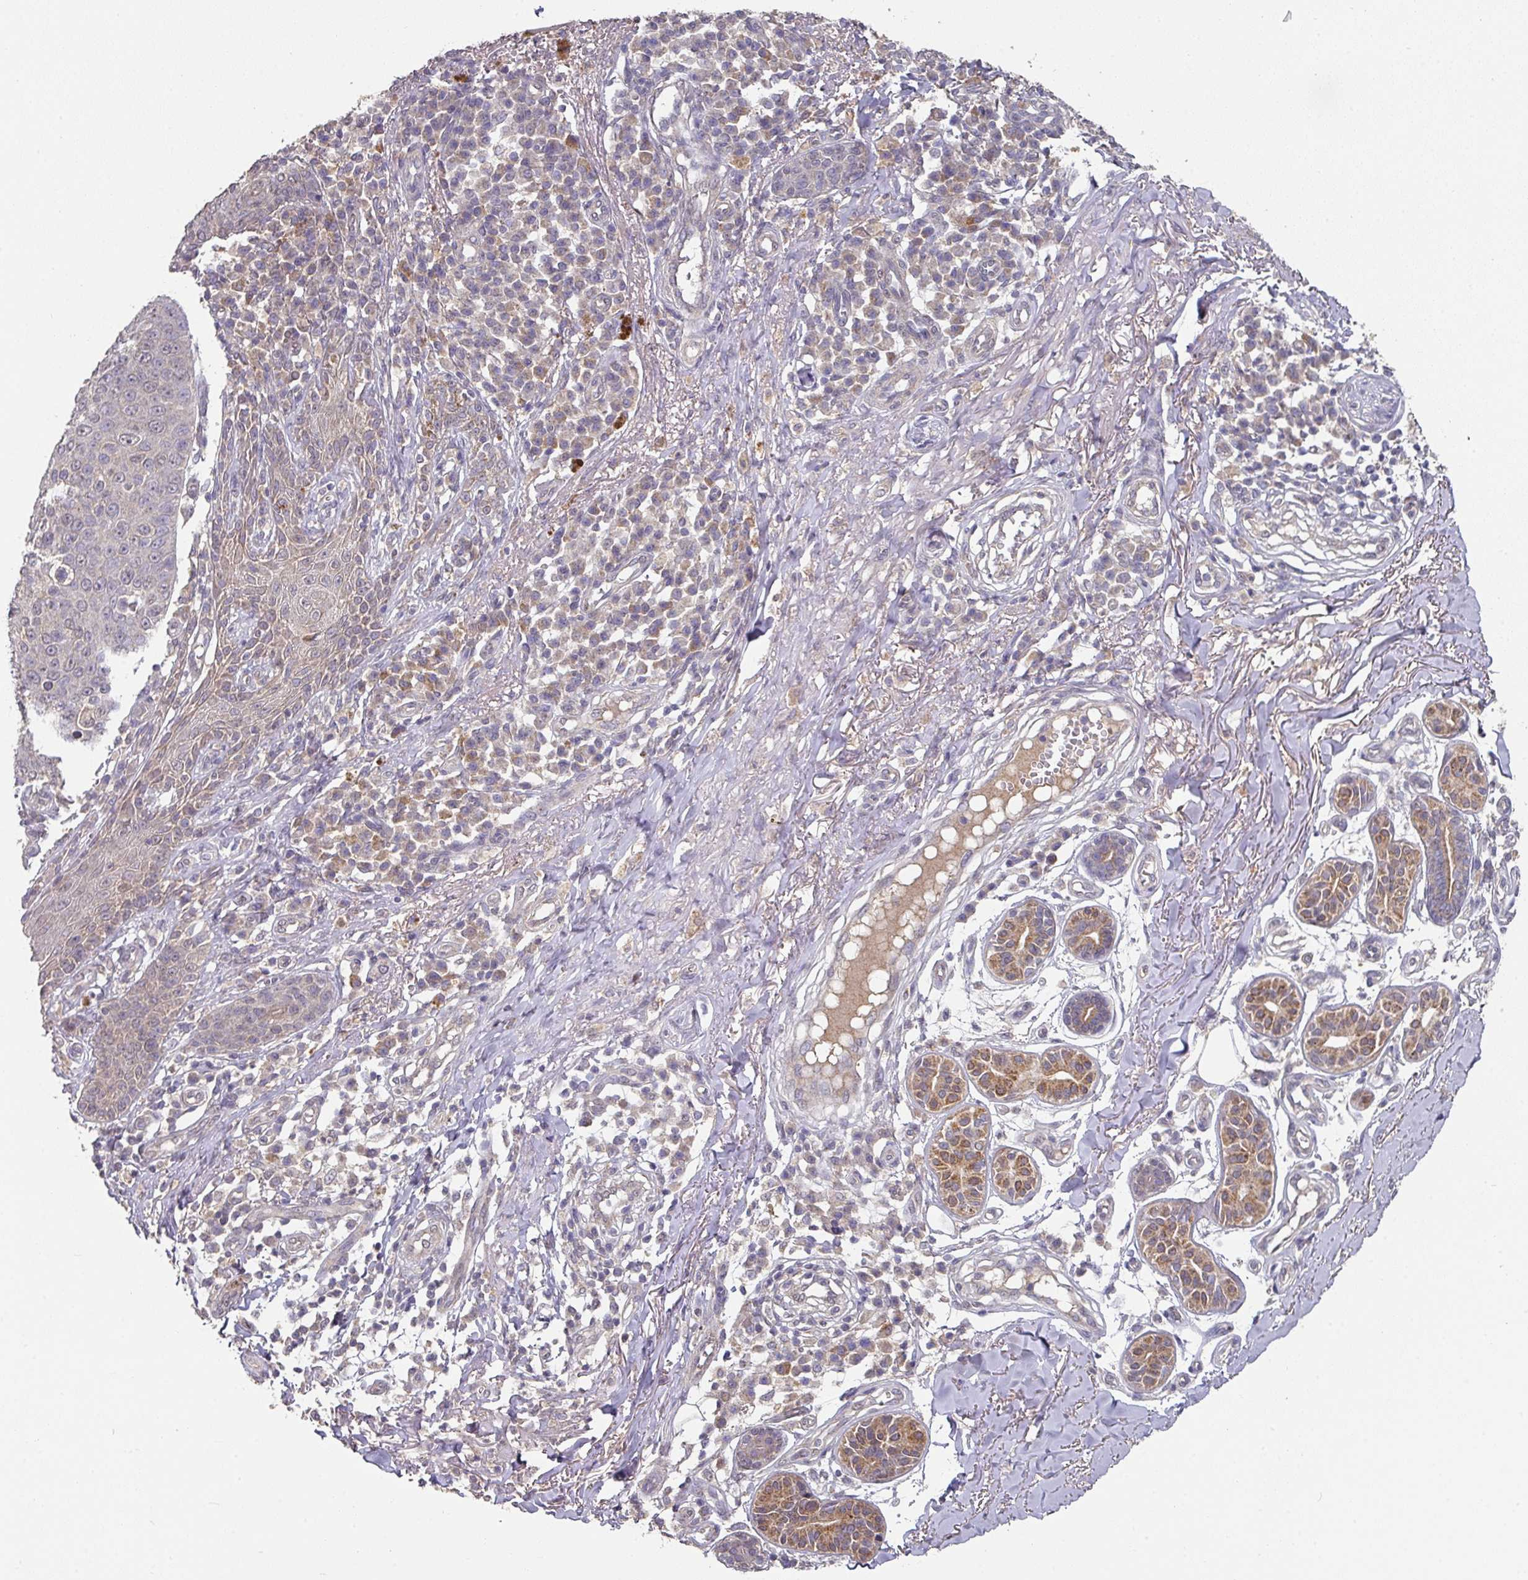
{"staining": {"intensity": "negative", "quantity": "none", "location": "none"}, "tissue": "skin cancer", "cell_type": "Tumor cells", "image_type": "cancer", "snomed": [{"axis": "morphology", "description": "Squamous cell carcinoma, NOS"}, {"axis": "topography", "description": "Skin"}], "caption": "Immunohistochemical staining of human skin cancer (squamous cell carcinoma) displays no significant staining in tumor cells. (Immunohistochemistry, brightfield microscopy, high magnification).", "gene": "EXTL3", "patient": {"sex": "male", "age": 71}}